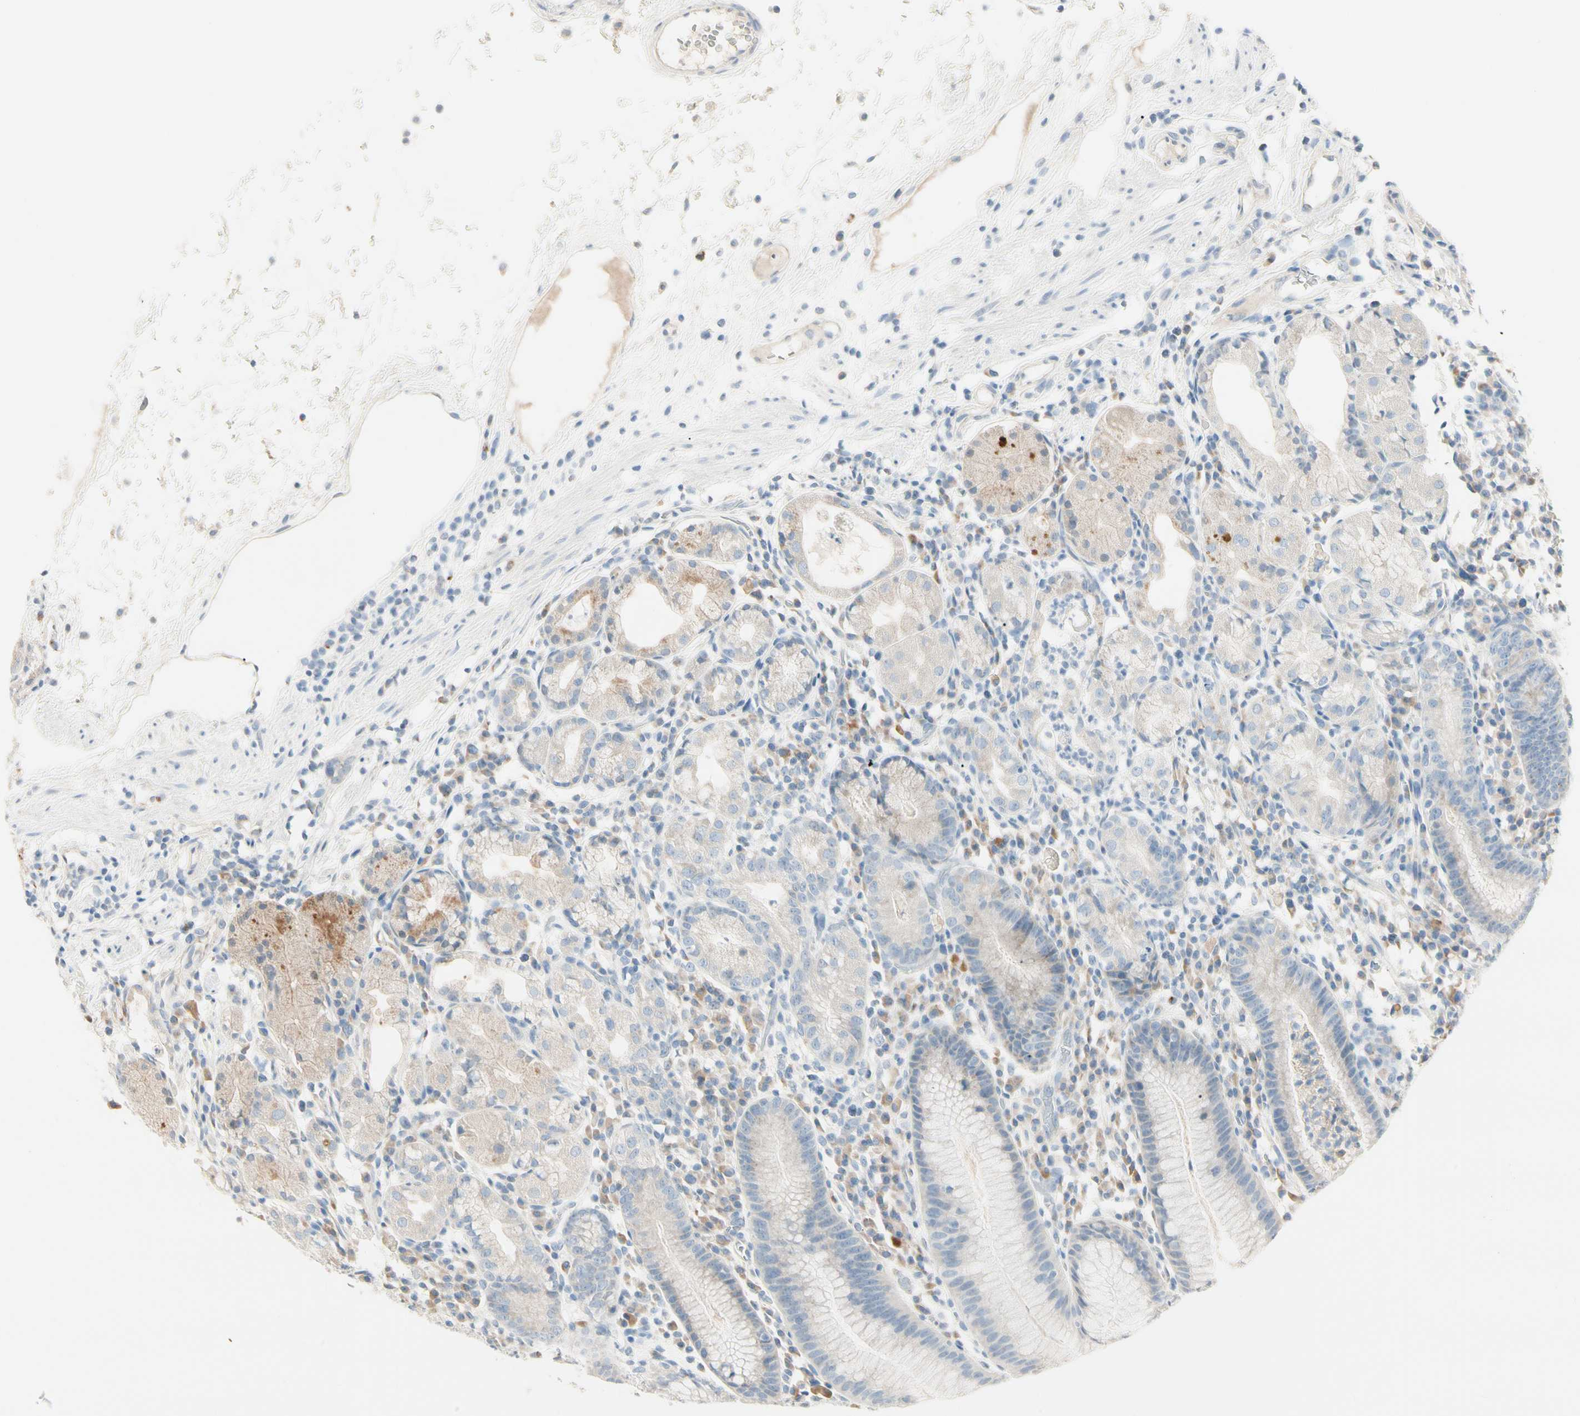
{"staining": {"intensity": "moderate", "quantity": "<25%", "location": "cytoplasmic/membranous"}, "tissue": "stomach", "cell_type": "Glandular cells", "image_type": "normal", "snomed": [{"axis": "morphology", "description": "Normal tissue, NOS"}, {"axis": "topography", "description": "Stomach"}, {"axis": "topography", "description": "Stomach, lower"}], "caption": "An IHC histopathology image of unremarkable tissue is shown. Protein staining in brown labels moderate cytoplasmic/membranous positivity in stomach within glandular cells.", "gene": "ALDH18A1", "patient": {"sex": "female", "age": 75}}